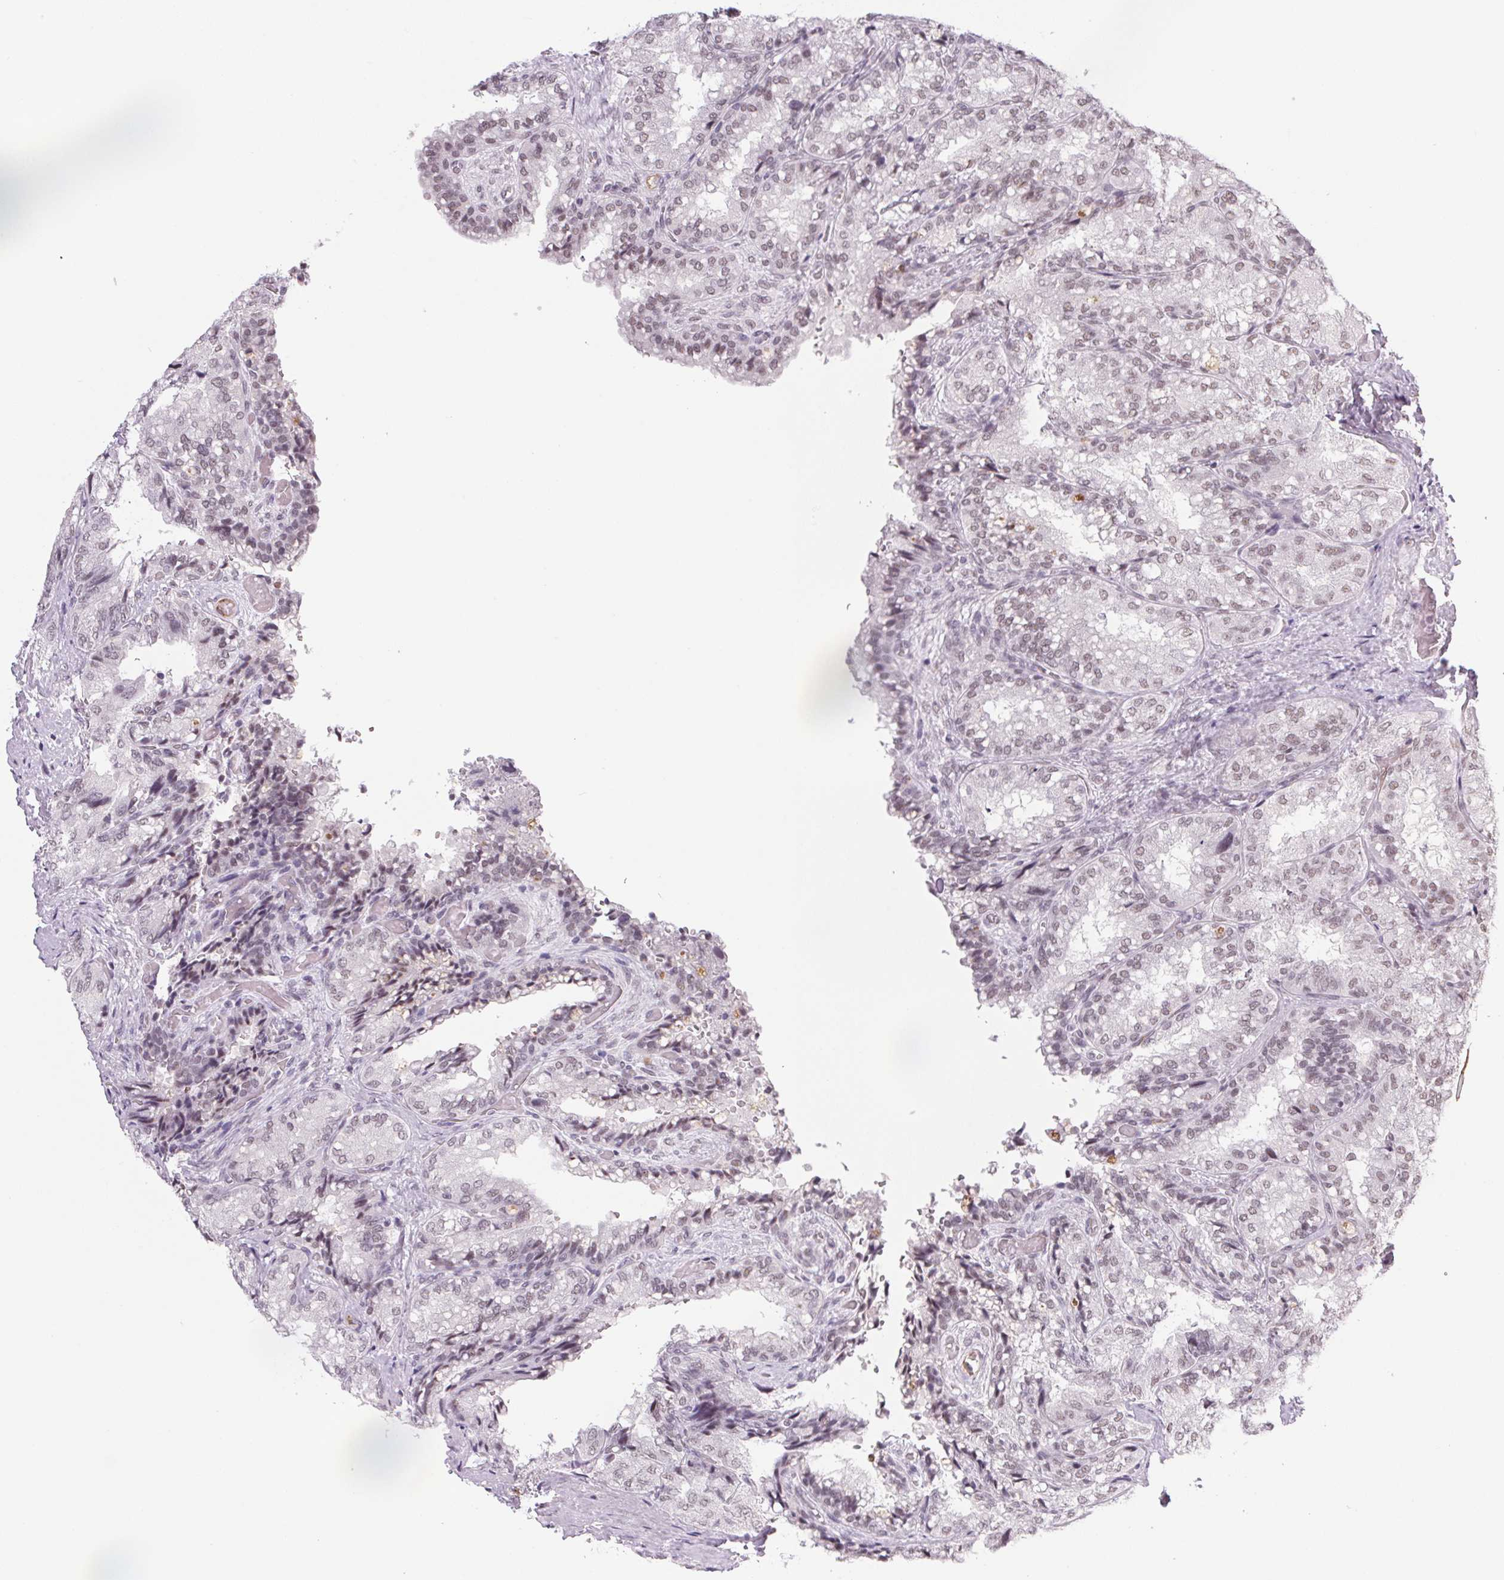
{"staining": {"intensity": "moderate", "quantity": "25%-75%", "location": "nuclear"}, "tissue": "seminal vesicle", "cell_type": "Glandular cells", "image_type": "normal", "snomed": [{"axis": "morphology", "description": "Normal tissue, NOS"}, {"axis": "topography", "description": "Seminal veicle"}], "caption": "Immunohistochemical staining of benign human seminal vesicle exhibits 25%-75% levels of moderate nuclear protein staining in approximately 25%-75% of glandular cells. (DAB (3,3'-diaminobenzidine) IHC with brightfield microscopy, high magnification).", "gene": "SRSF7", "patient": {"sex": "male", "age": 57}}